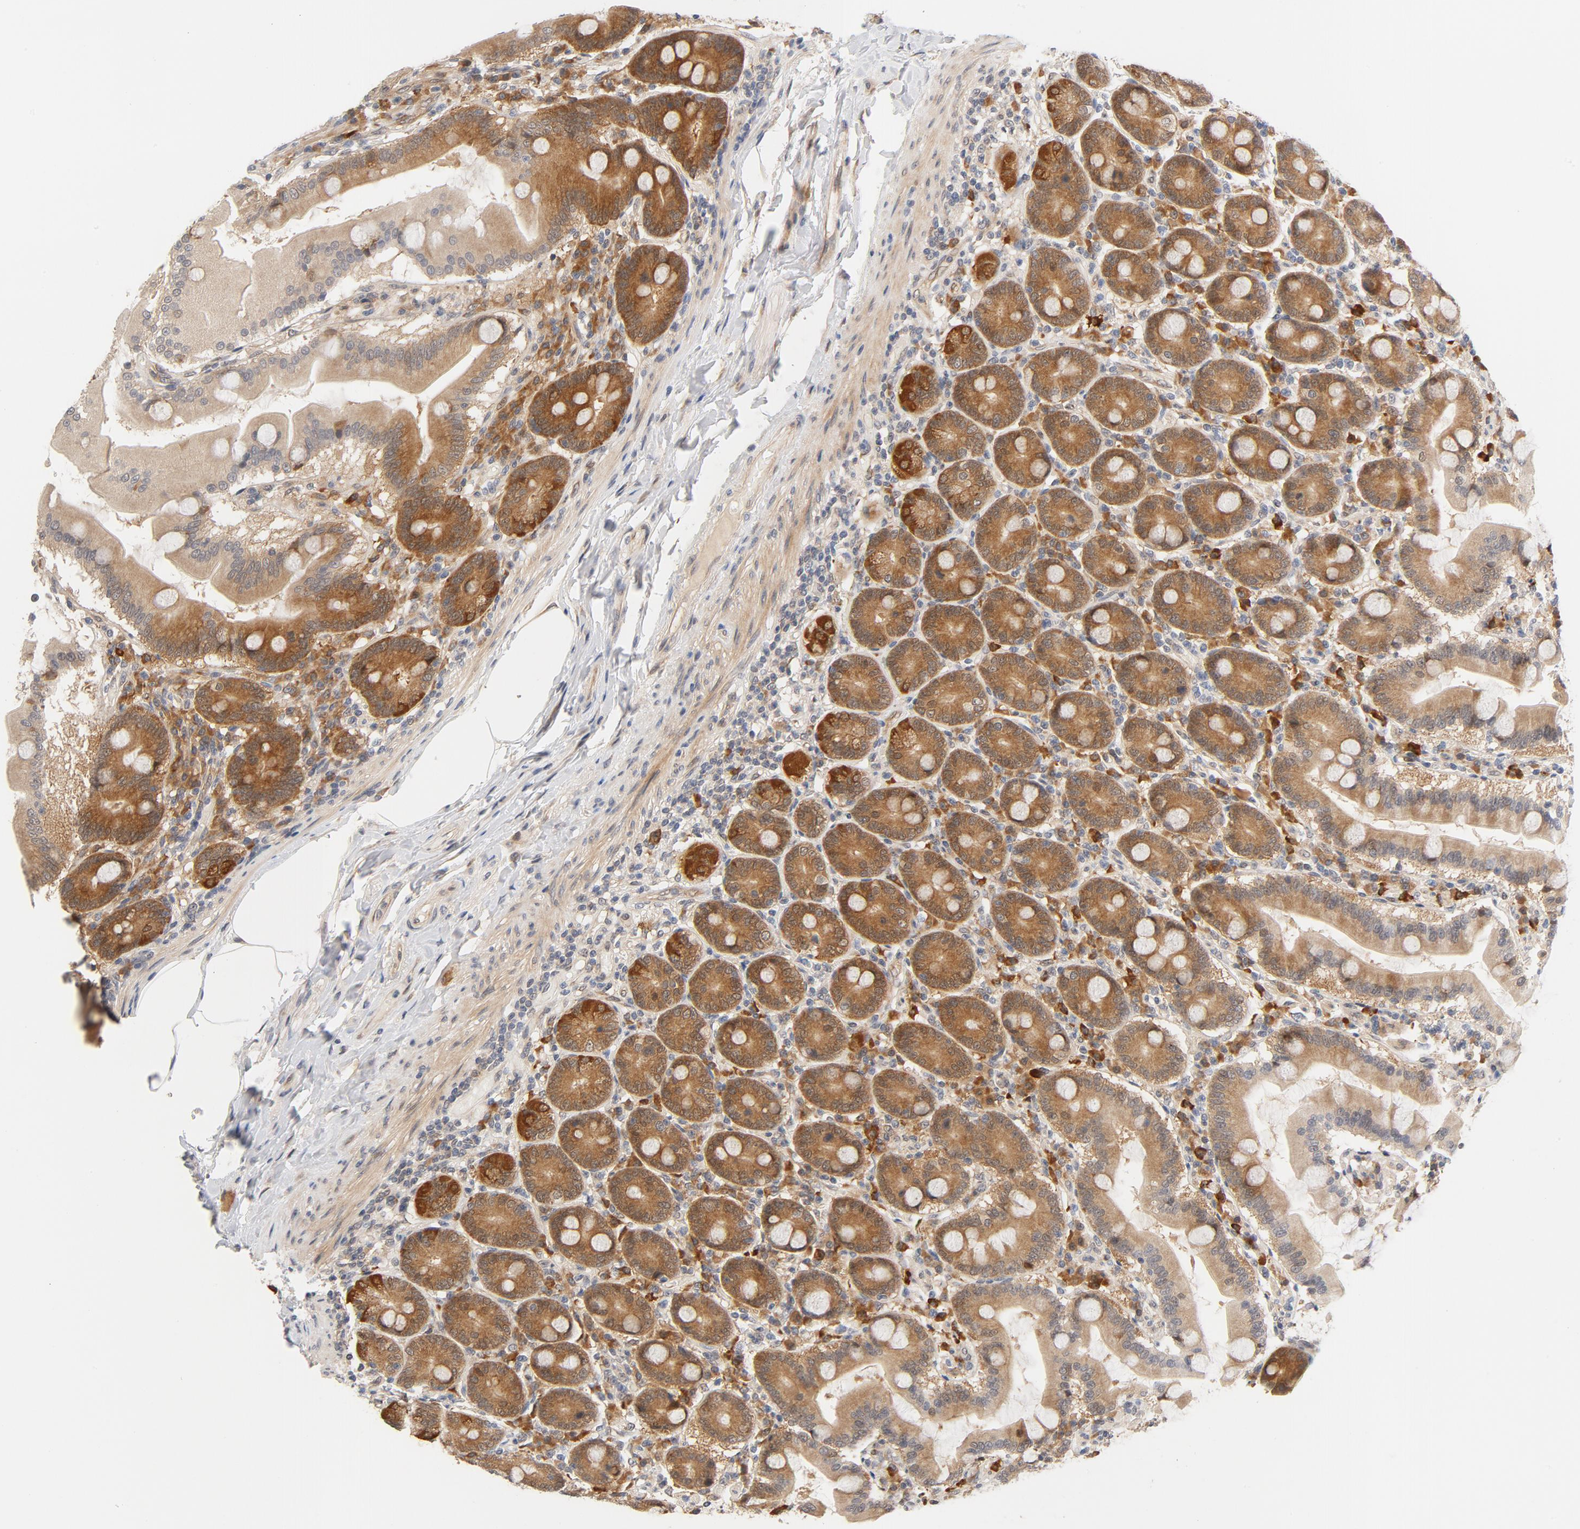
{"staining": {"intensity": "moderate", "quantity": ">75%", "location": "cytoplasmic/membranous"}, "tissue": "duodenum", "cell_type": "Glandular cells", "image_type": "normal", "snomed": [{"axis": "morphology", "description": "Normal tissue, NOS"}, {"axis": "topography", "description": "Duodenum"}], "caption": "Moderate cytoplasmic/membranous positivity is seen in about >75% of glandular cells in benign duodenum.", "gene": "EIF4E", "patient": {"sex": "female", "age": 64}}